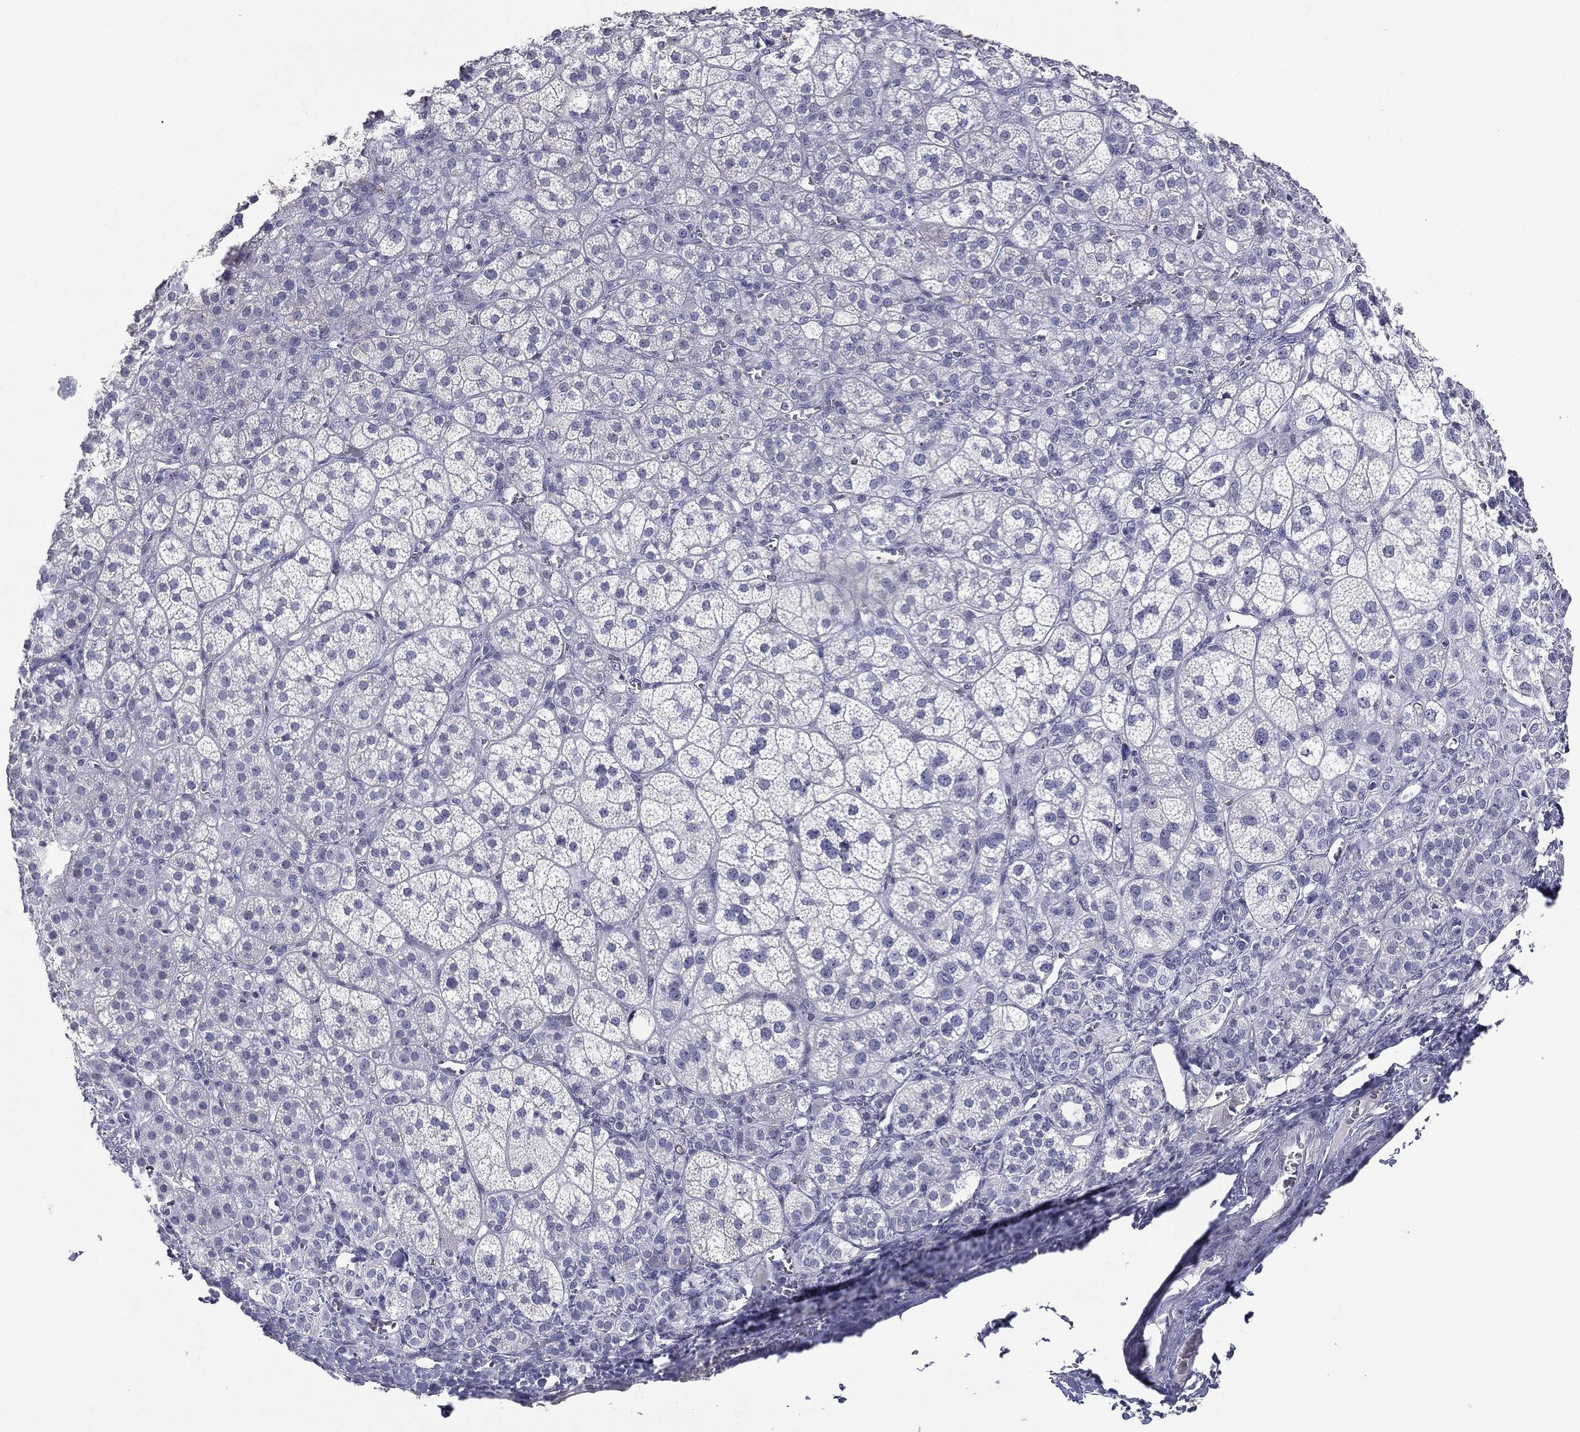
{"staining": {"intensity": "negative", "quantity": "none", "location": "none"}, "tissue": "adrenal gland", "cell_type": "Glandular cells", "image_type": "normal", "snomed": [{"axis": "morphology", "description": "Normal tissue, NOS"}, {"axis": "topography", "description": "Adrenal gland"}], "caption": "This is an IHC image of benign human adrenal gland. There is no staining in glandular cells.", "gene": "SERPINB4", "patient": {"sex": "female", "age": 60}}